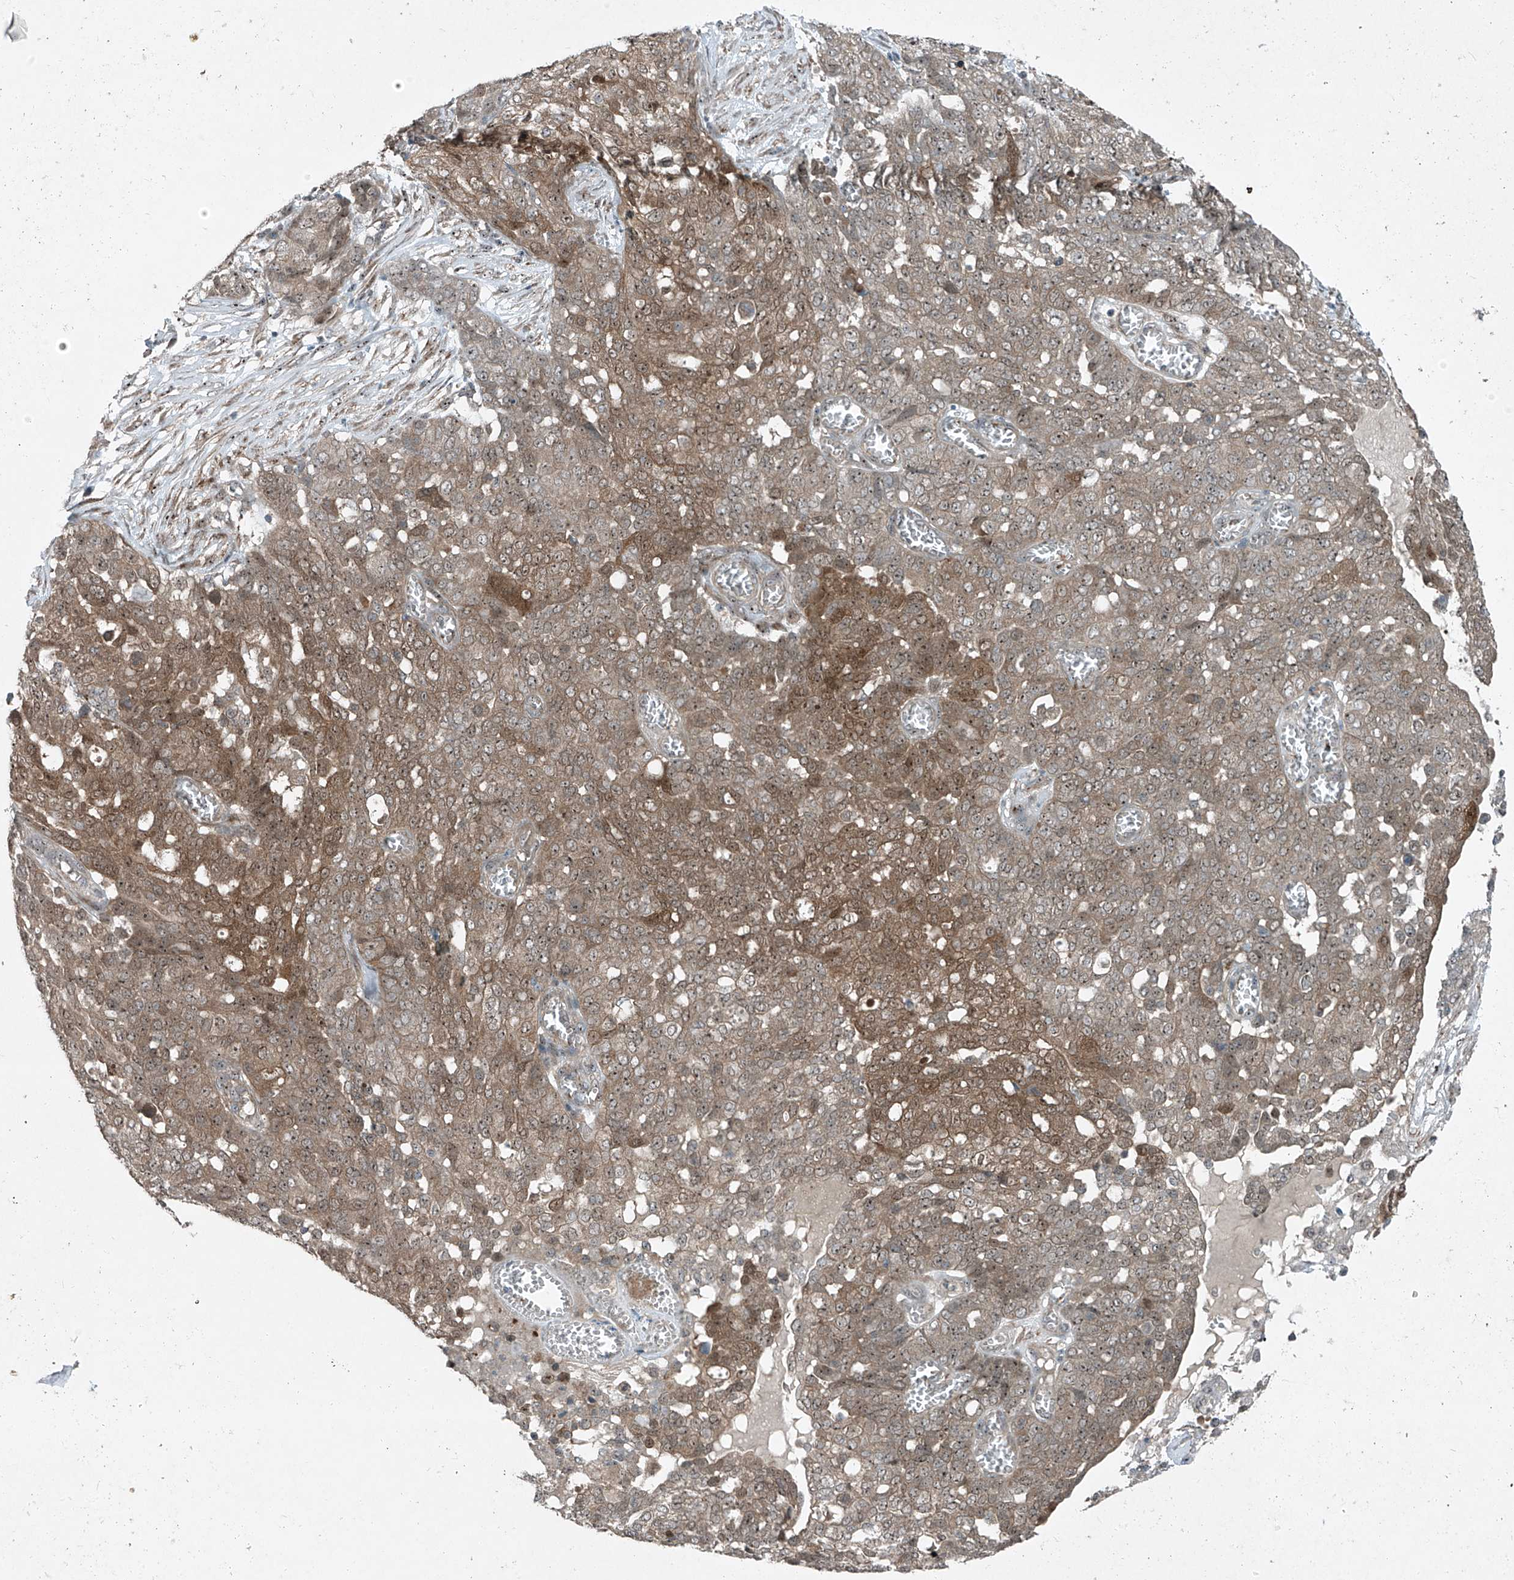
{"staining": {"intensity": "moderate", "quantity": "25%-75%", "location": "cytoplasmic/membranous,nuclear"}, "tissue": "ovarian cancer", "cell_type": "Tumor cells", "image_type": "cancer", "snomed": [{"axis": "morphology", "description": "Cystadenocarcinoma, serous, NOS"}, {"axis": "topography", "description": "Soft tissue"}, {"axis": "topography", "description": "Ovary"}], "caption": "Ovarian serous cystadenocarcinoma tissue demonstrates moderate cytoplasmic/membranous and nuclear expression in approximately 25%-75% of tumor cells (Stains: DAB in brown, nuclei in blue, Microscopy: brightfield microscopy at high magnification).", "gene": "PPCS", "patient": {"sex": "female", "age": 57}}